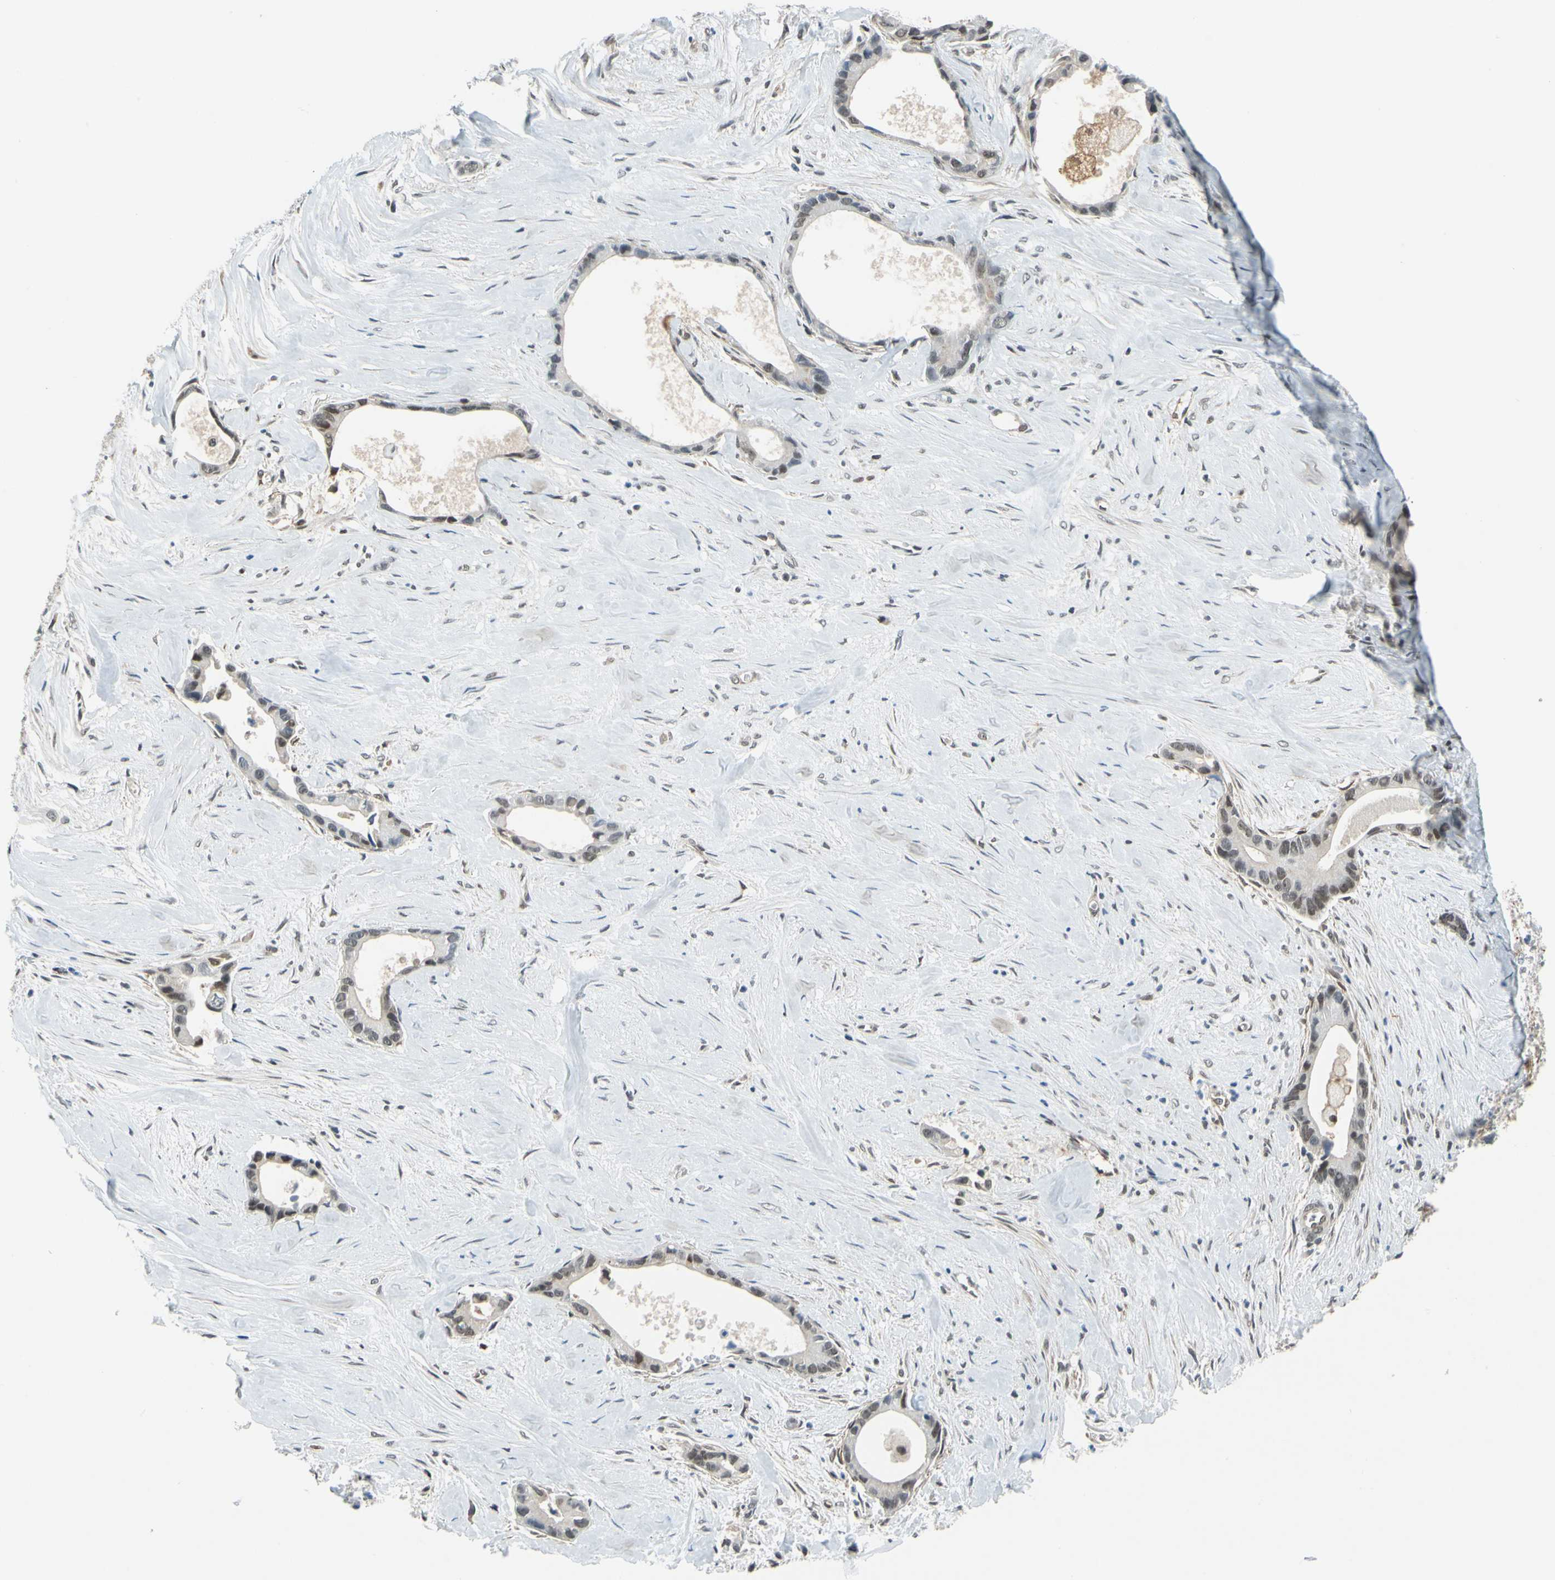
{"staining": {"intensity": "moderate", "quantity": "25%-75%", "location": "nuclear"}, "tissue": "liver cancer", "cell_type": "Tumor cells", "image_type": "cancer", "snomed": [{"axis": "morphology", "description": "Cholangiocarcinoma"}, {"axis": "topography", "description": "Liver"}], "caption": "About 25%-75% of tumor cells in human liver cancer (cholangiocarcinoma) reveal moderate nuclear protein expression as visualized by brown immunohistochemical staining.", "gene": "POGZ", "patient": {"sex": "female", "age": 55}}